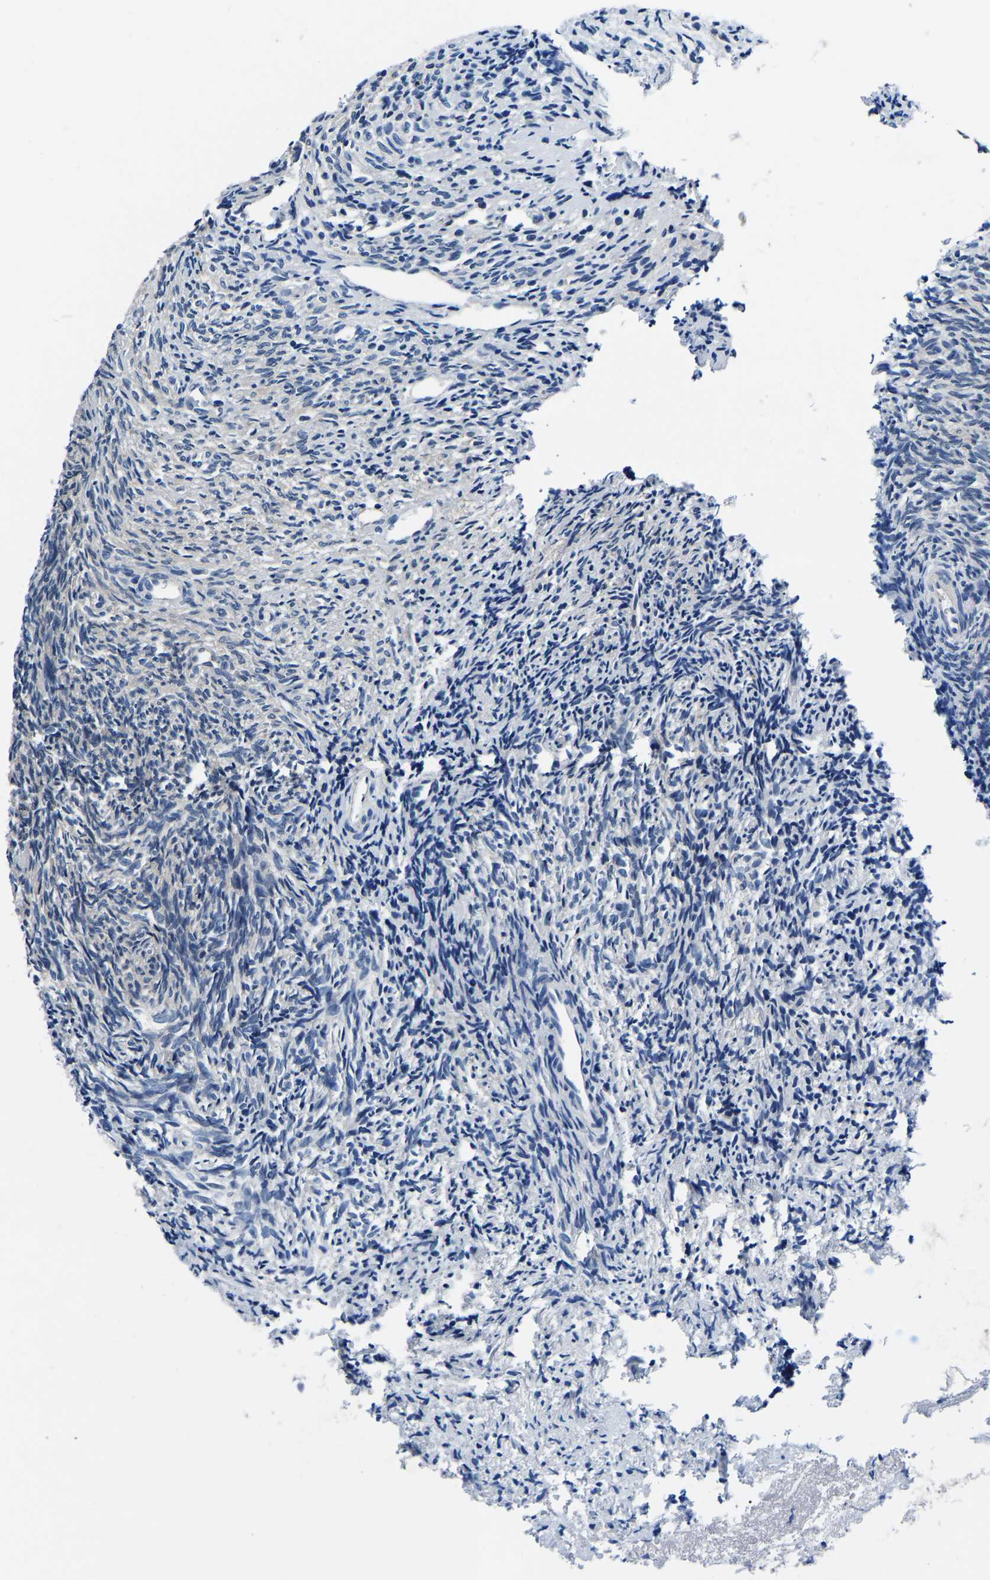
{"staining": {"intensity": "moderate", "quantity": ">75%", "location": "cytoplasmic/membranous"}, "tissue": "ovary", "cell_type": "Follicle cells", "image_type": "normal", "snomed": [{"axis": "morphology", "description": "Normal tissue, NOS"}, {"axis": "topography", "description": "Ovary"}], "caption": "Follicle cells show moderate cytoplasmic/membranous expression in about >75% of cells in benign ovary.", "gene": "ACO1", "patient": {"sex": "female", "age": 41}}